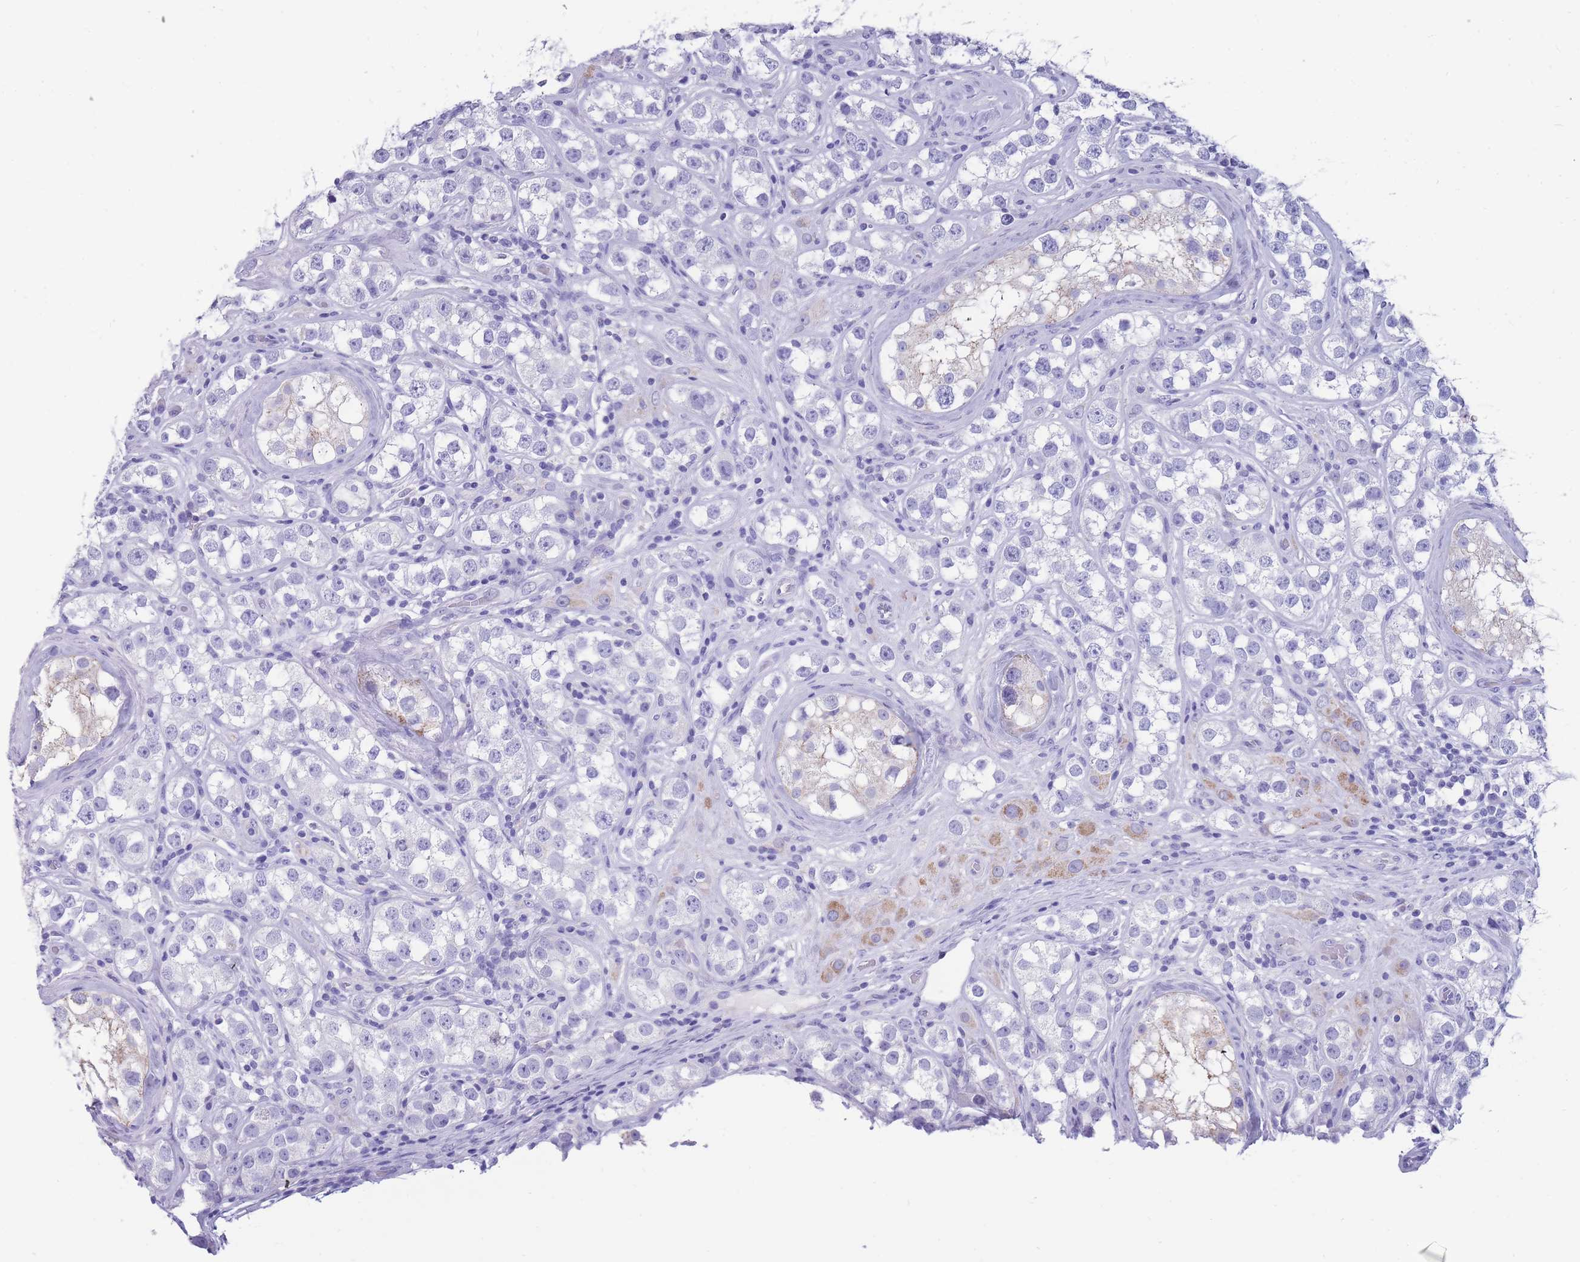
{"staining": {"intensity": "negative", "quantity": "none", "location": "none"}, "tissue": "testis cancer", "cell_type": "Tumor cells", "image_type": "cancer", "snomed": [{"axis": "morphology", "description": "Seminoma, NOS"}, {"axis": "topography", "description": "Testis"}], "caption": "Human seminoma (testis) stained for a protein using immunohistochemistry (IHC) reveals no staining in tumor cells.", "gene": "INTS2", "patient": {"sex": "male", "age": 28}}